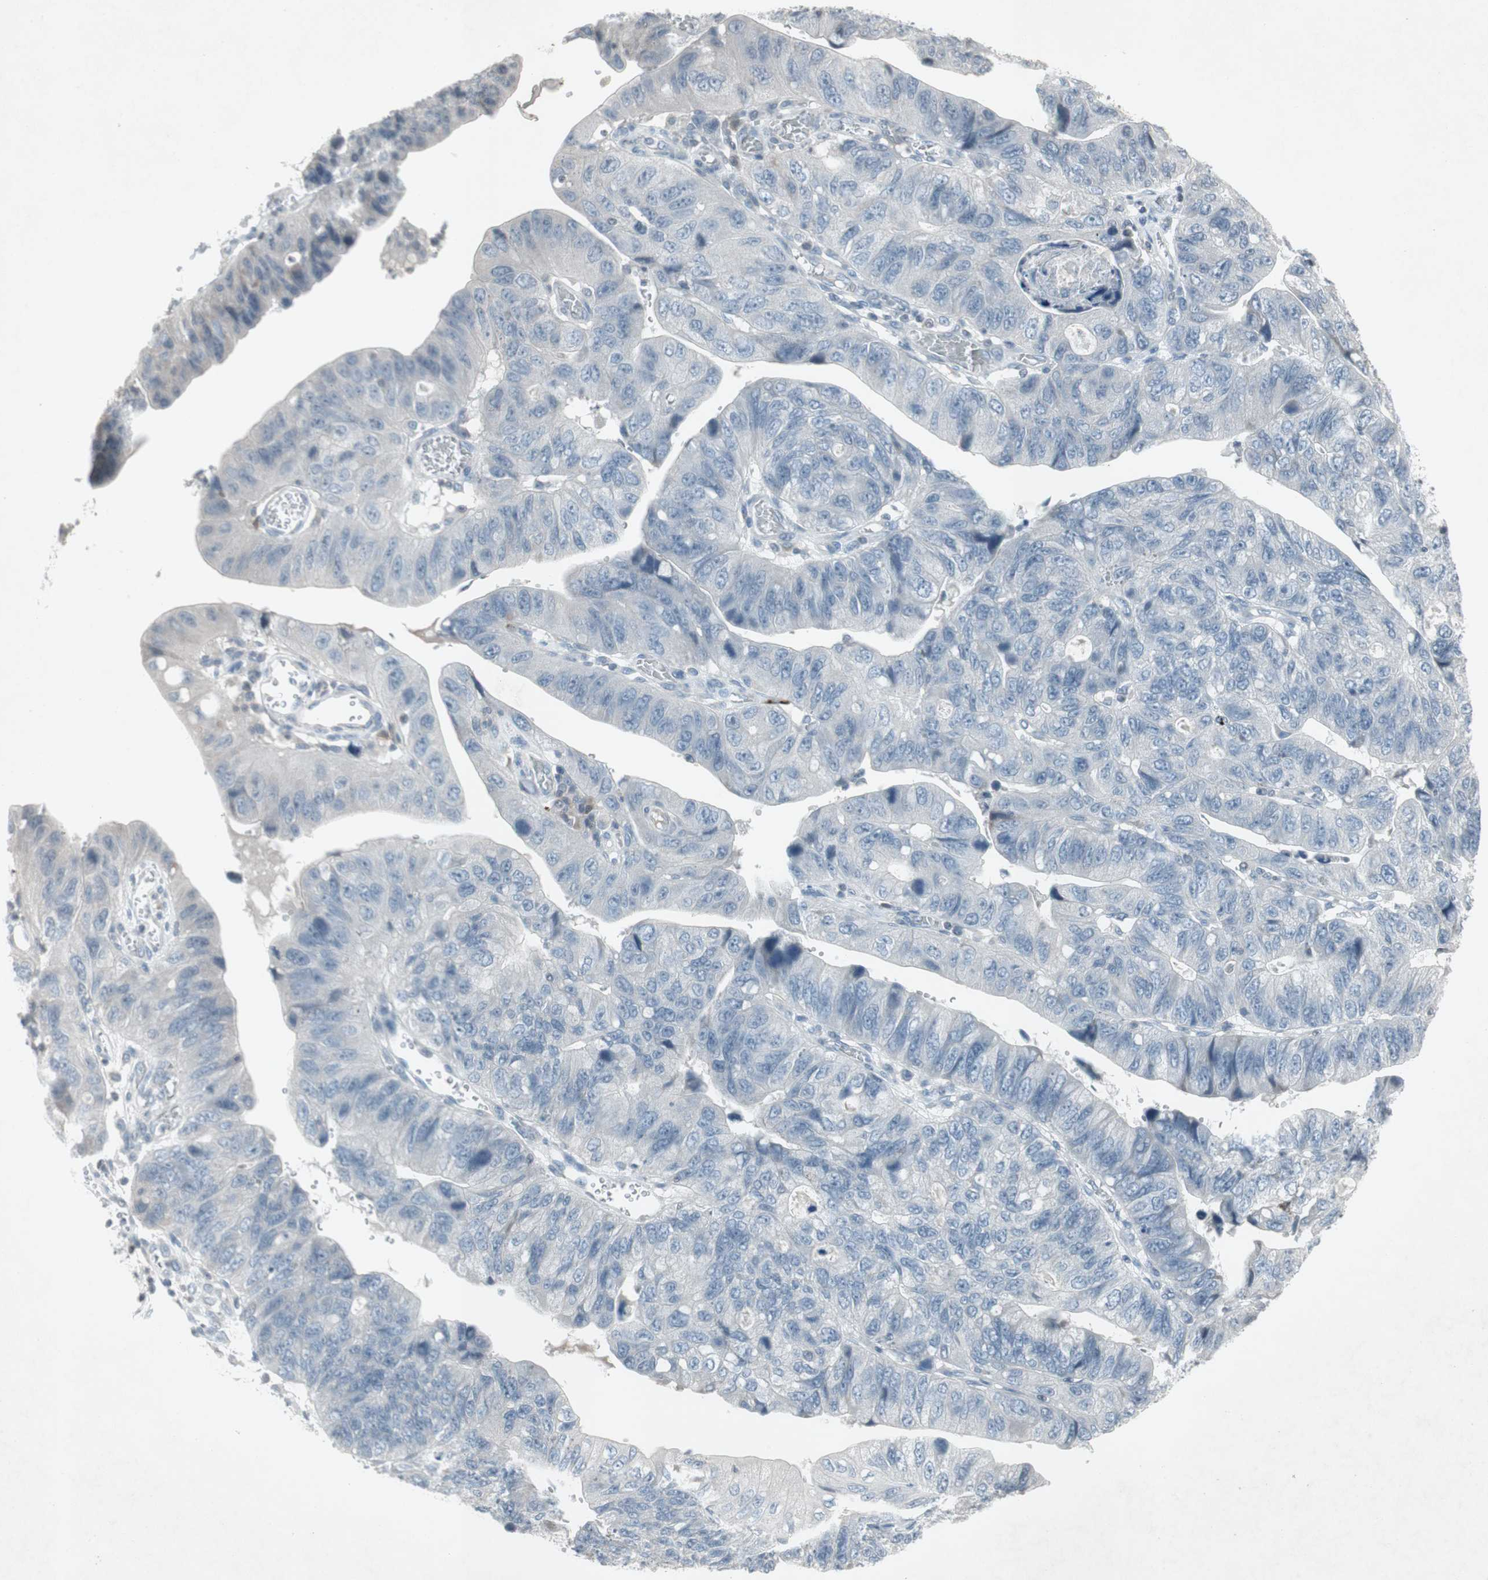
{"staining": {"intensity": "moderate", "quantity": "<25%", "location": "cytoplasmic/membranous"}, "tissue": "stomach cancer", "cell_type": "Tumor cells", "image_type": "cancer", "snomed": [{"axis": "morphology", "description": "Adenocarcinoma, NOS"}, {"axis": "topography", "description": "Stomach"}], "caption": "Human stomach cancer (adenocarcinoma) stained for a protein (brown) shows moderate cytoplasmic/membranous positive staining in approximately <25% of tumor cells.", "gene": "ARG2", "patient": {"sex": "male", "age": 59}}